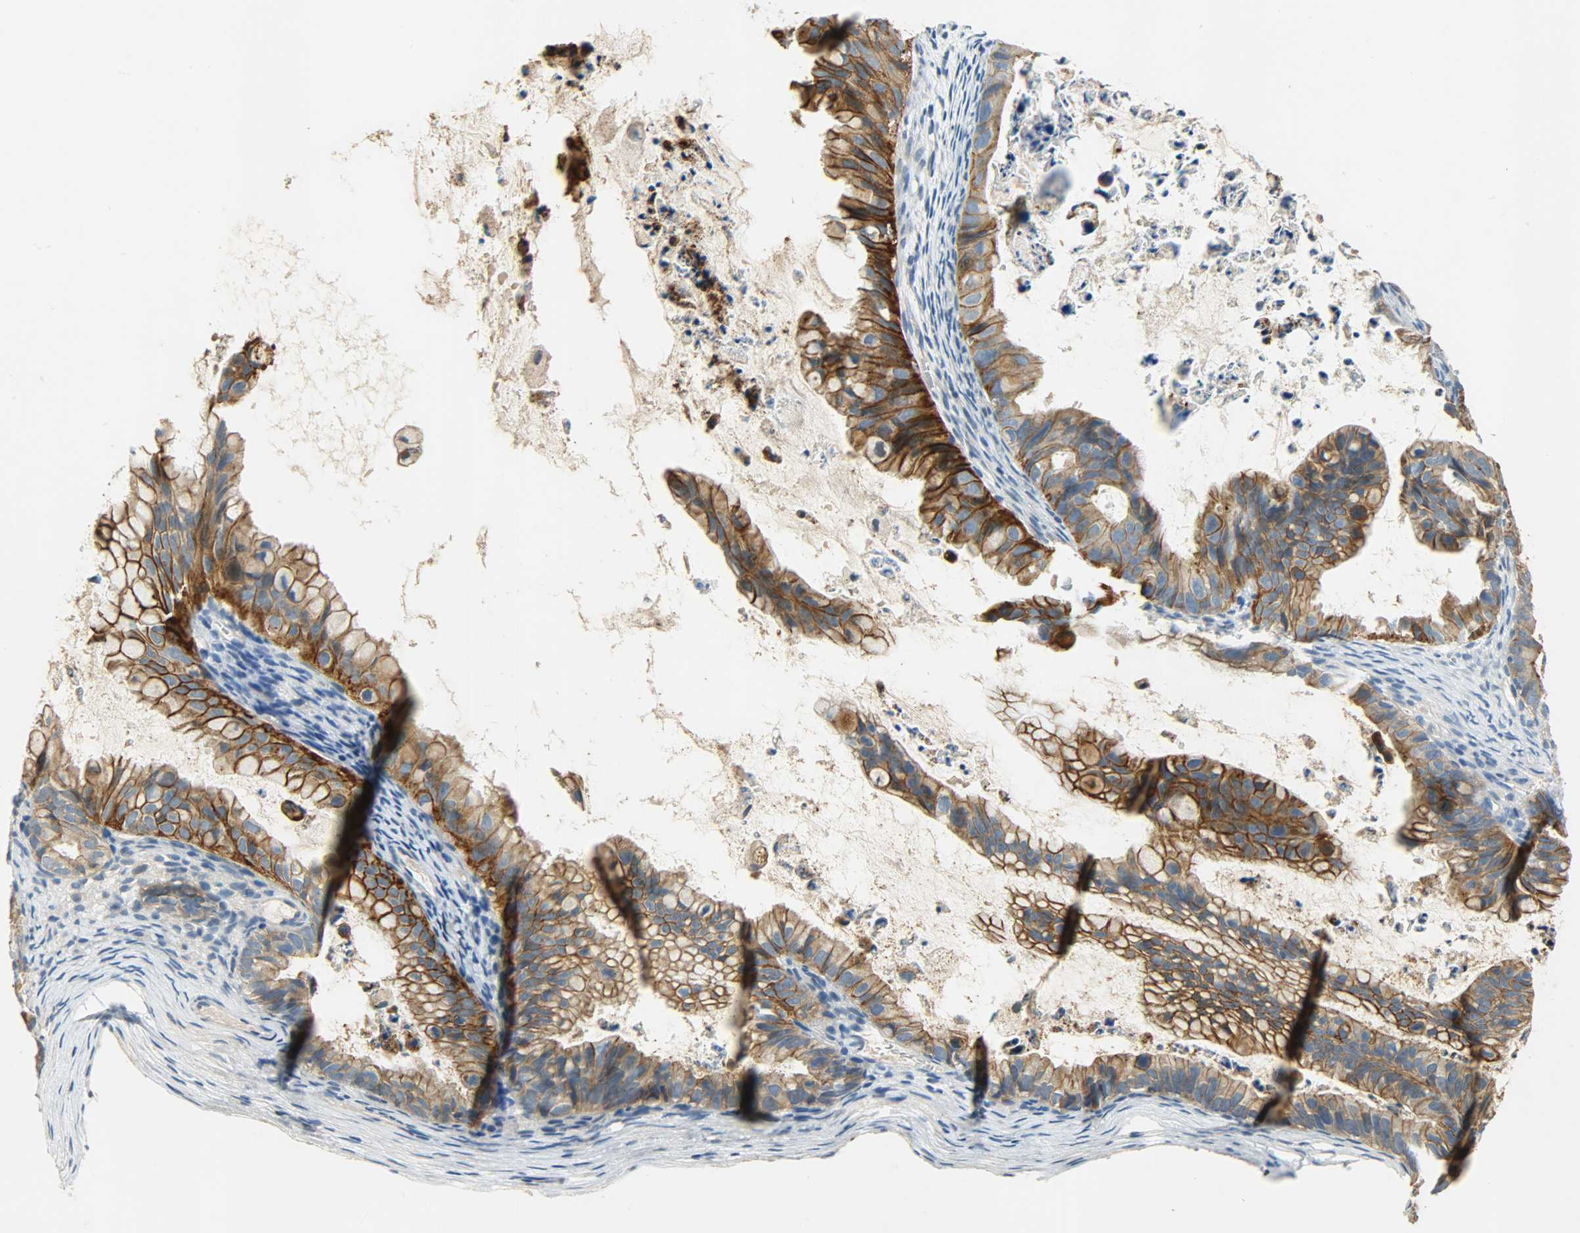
{"staining": {"intensity": "strong", "quantity": ">75%", "location": "cytoplasmic/membranous"}, "tissue": "ovarian cancer", "cell_type": "Tumor cells", "image_type": "cancer", "snomed": [{"axis": "morphology", "description": "Cystadenocarcinoma, mucinous, NOS"}, {"axis": "topography", "description": "Ovary"}], "caption": "Protein expression by immunohistochemistry (IHC) exhibits strong cytoplasmic/membranous expression in about >75% of tumor cells in ovarian cancer. The staining was performed using DAB to visualize the protein expression in brown, while the nuclei were stained in blue with hematoxylin (Magnification: 20x).", "gene": "DSG2", "patient": {"sex": "female", "age": 36}}